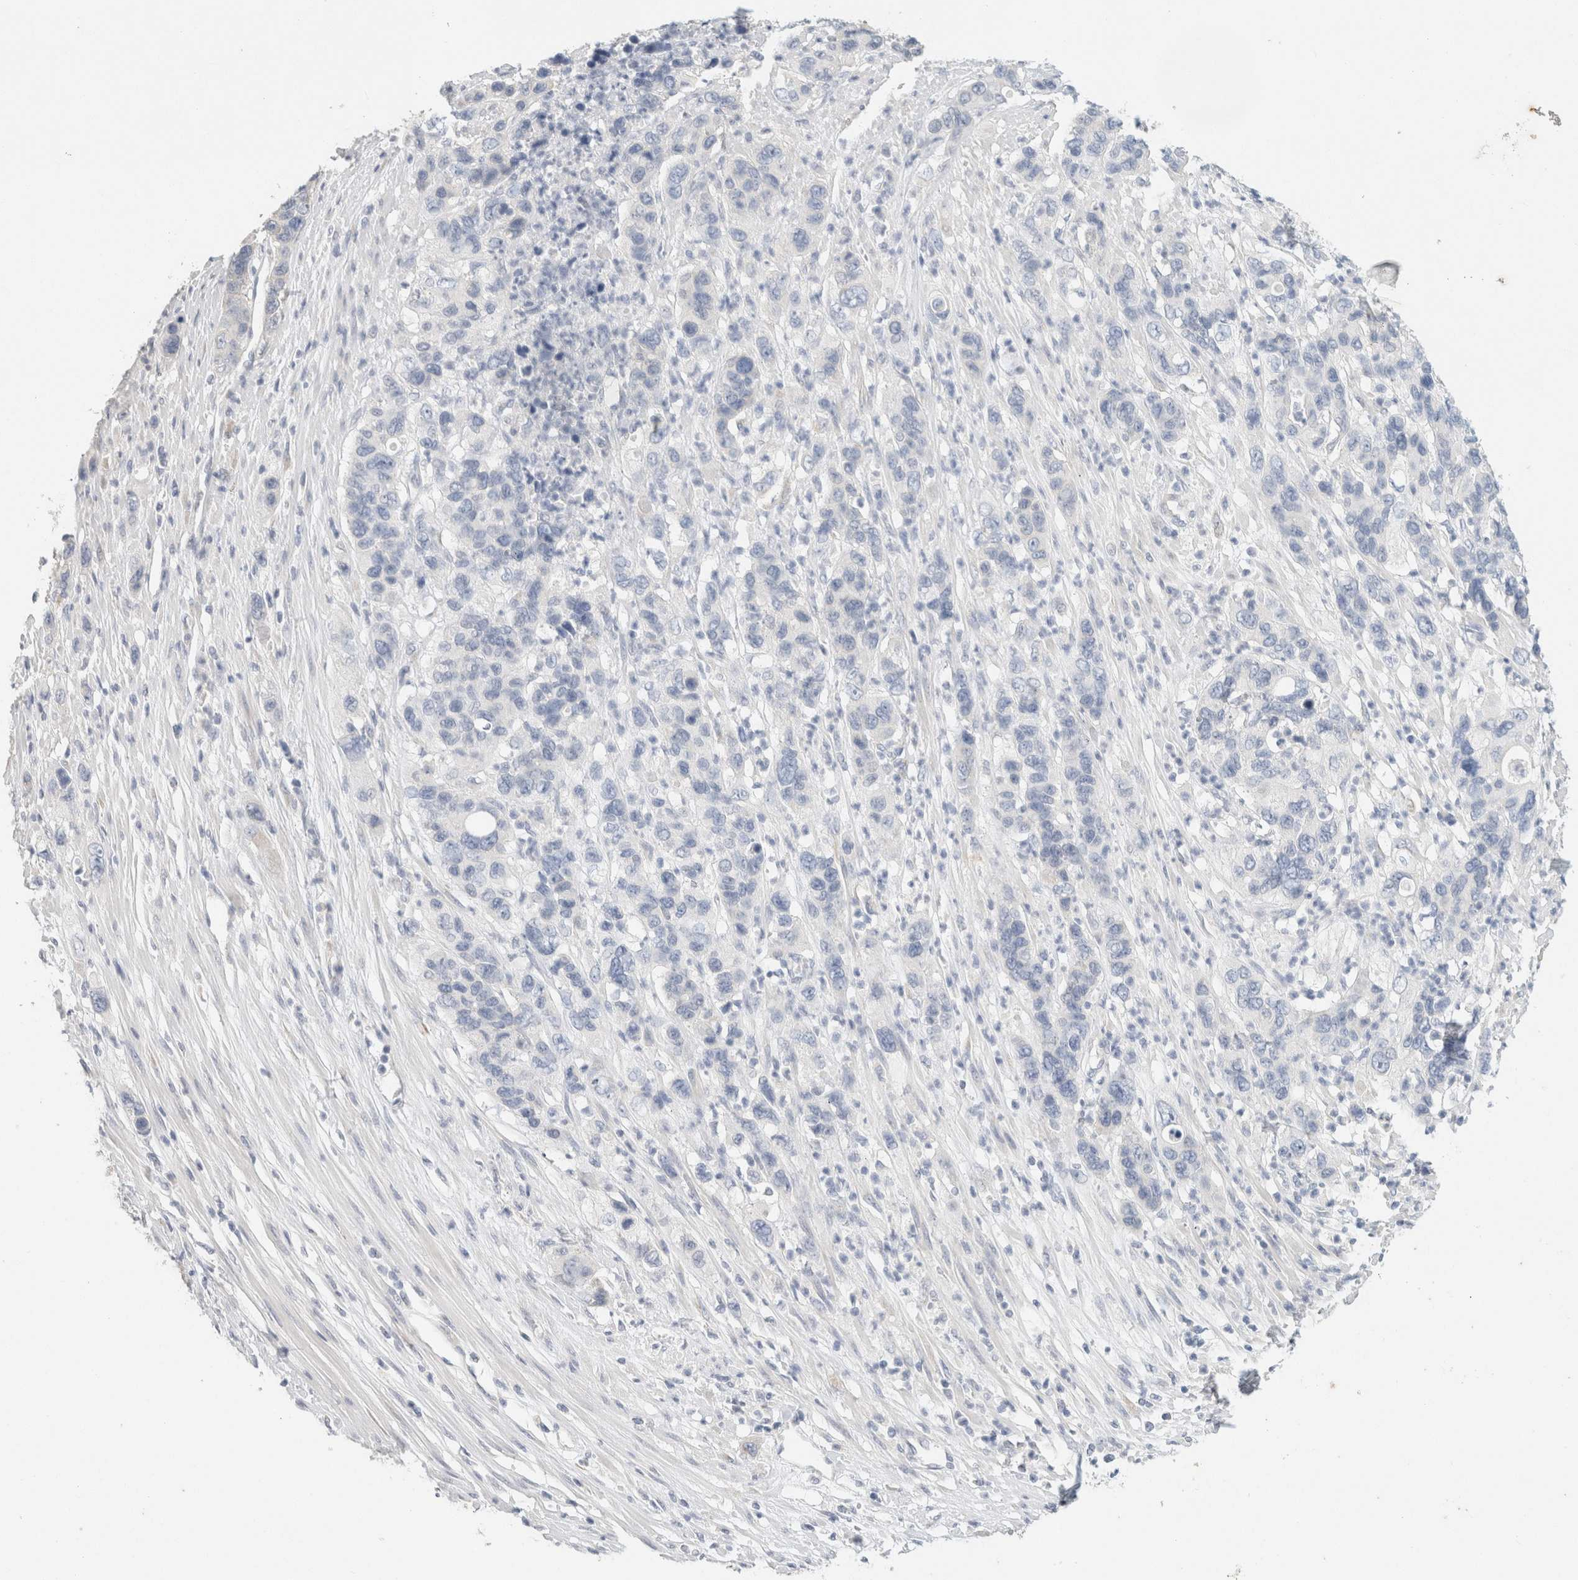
{"staining": {"intensity": "negative", "quantity": "none", "location": "none"}, "tissue": "pancreatic cancer", "cell_type": "Tumor cells", "image_type": "cancer", "snomed": [{"axis": "morphology", "description": "Adenocarcinoma, NOS"}, {"axis": "topography", "description": "Pancreas"}], "caption": "Protein analysis of pancreatic cancer (adenocarcinoma) shows no significant expression in tumor cells.", "gene": "NEFM", "patient": {"sex": "female", "age": 71}}